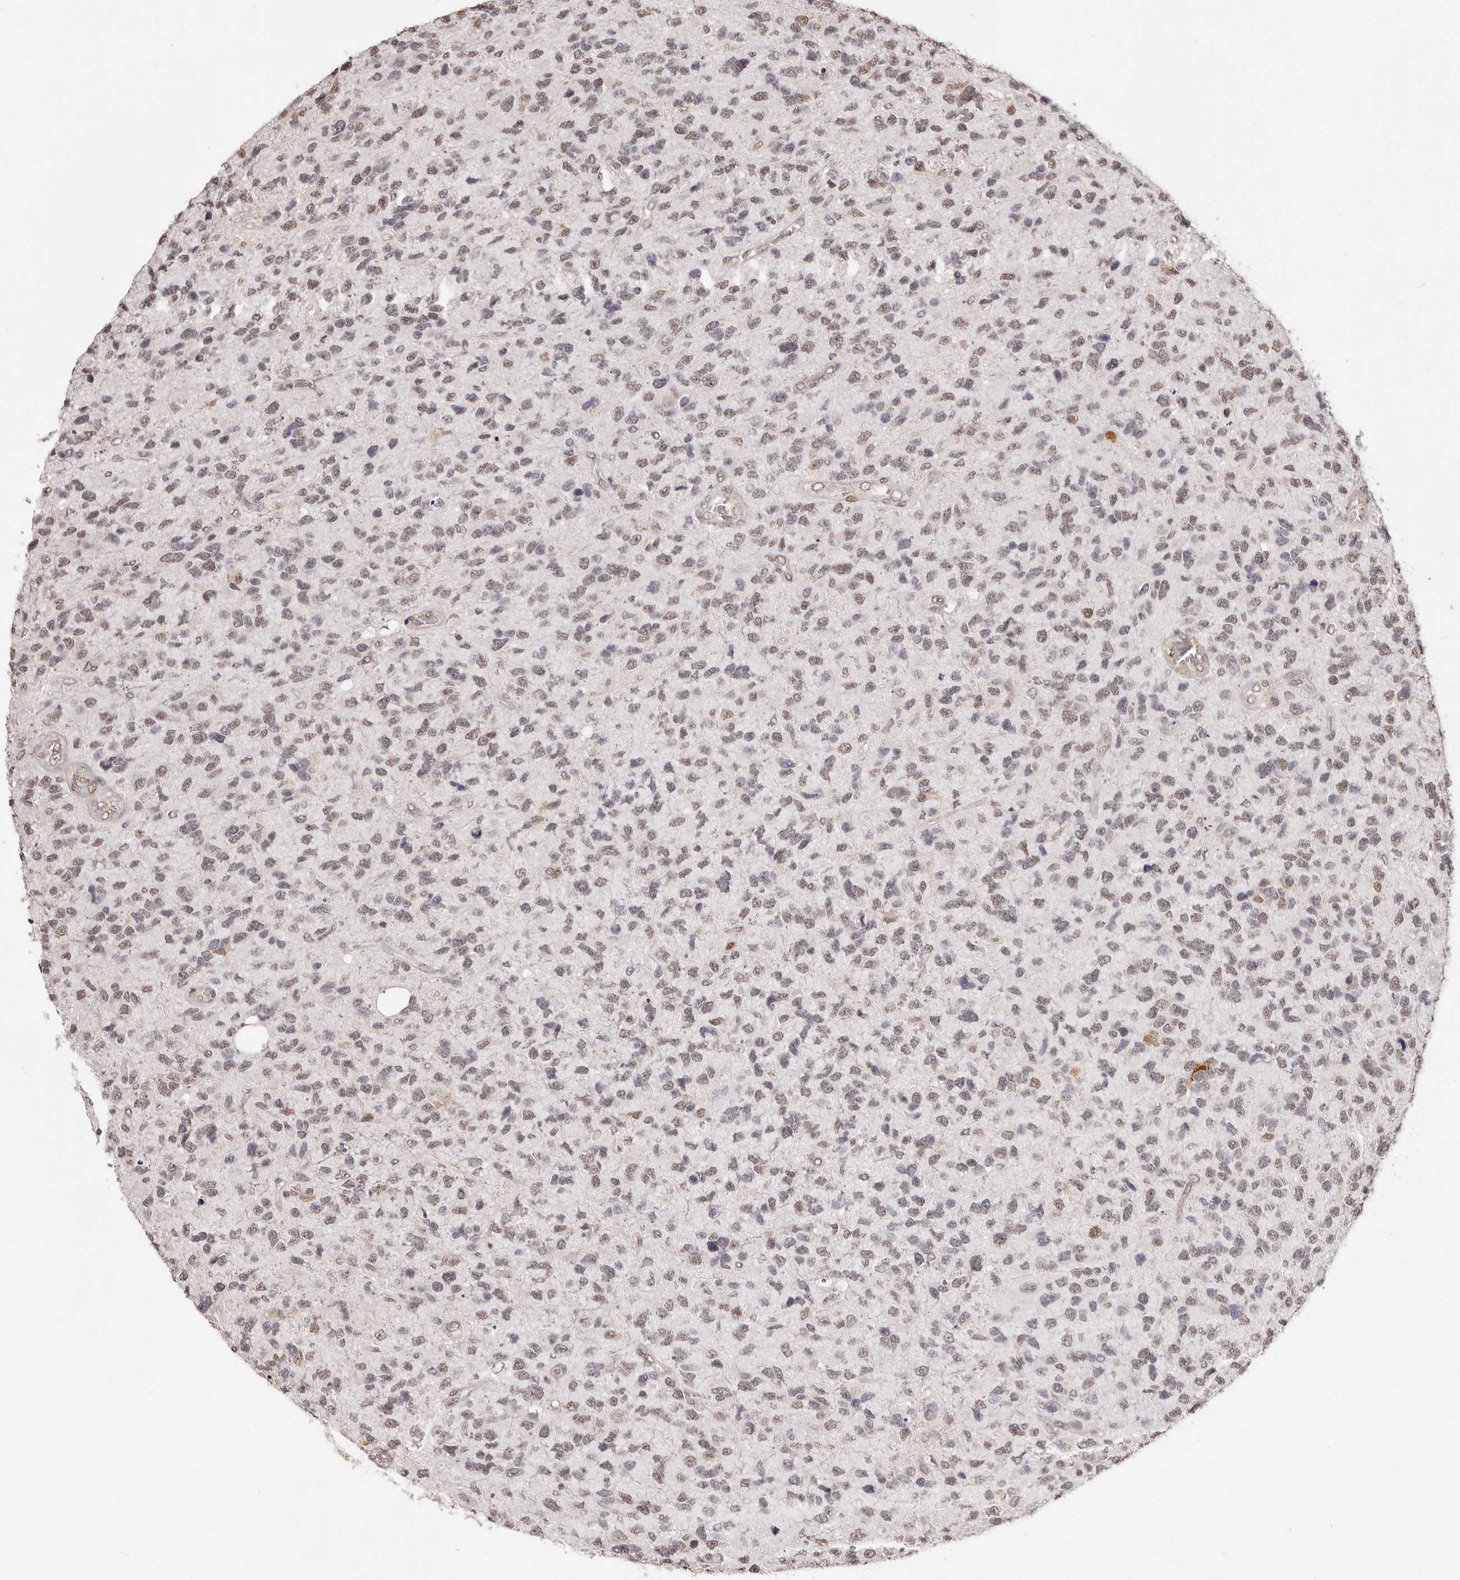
{"staining": {"intensity": "moderate", "quantity": "25%-75%", "location": "nuclear"}, "tissue": "glioma", "cell_type": "Tumor cells", "image_type": "cancer", "snomed": [{"axis": "morphology", "description": "Glioma, malignant, High grade"}, {"axis": "topography", "description": "Brain"}], "caption": "An image of glioma stained for a protein shows moderate nuclear brown staining in tumor cells.", "gene": "RPS6KA5", "patient": {"sex": "female", "age": 58}}